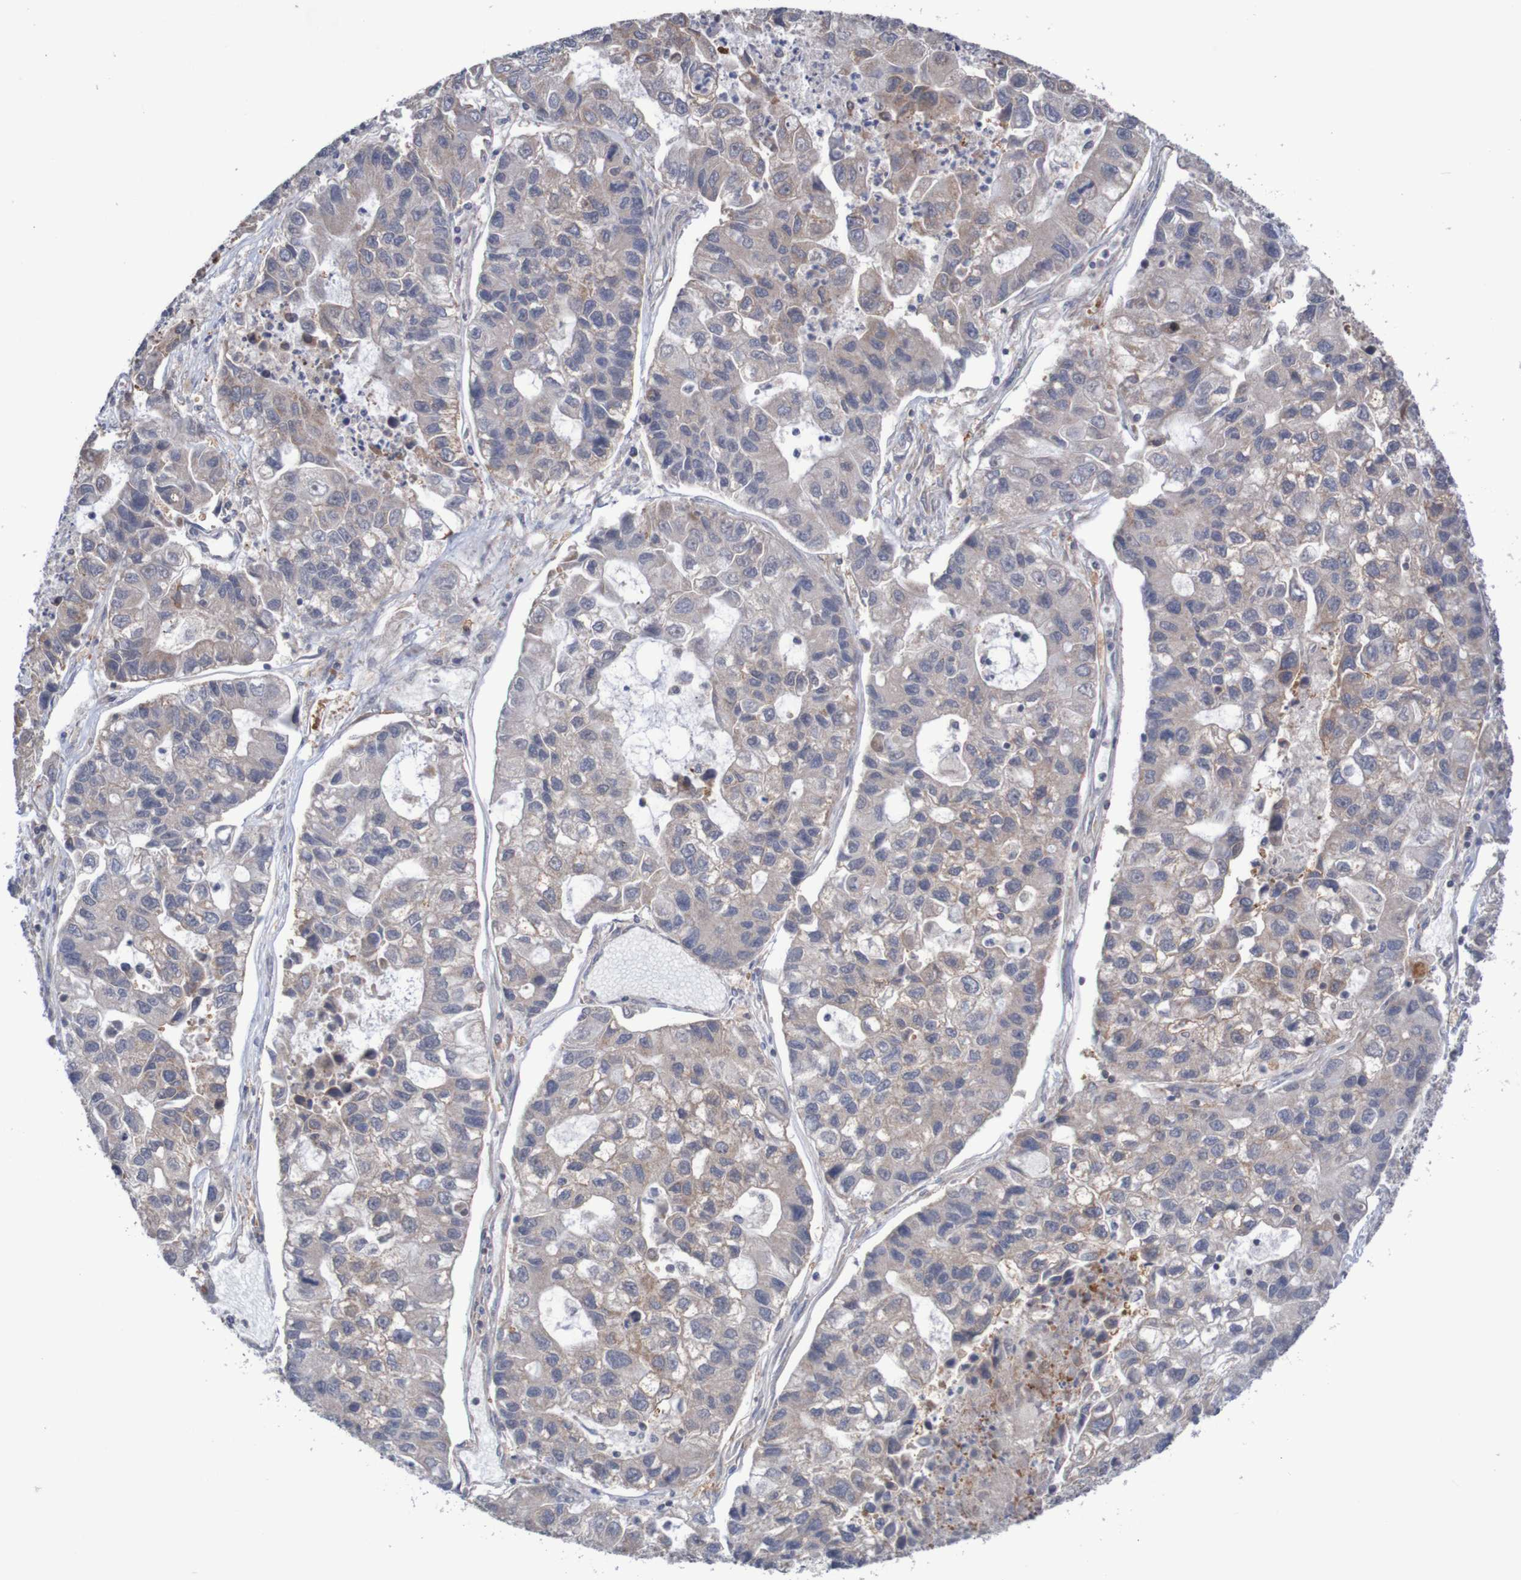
{"staining": {"intensity": "weak", "quantity": ">75%", "location": "cytoplasmic/membranous"}, "tissue": "lung cancer", "cell_type": "Tumor cells", "image_type": "cancer", "snomed": [{"axis": "morphology", "description": "Adenocarcinoma, NOS"}, {"axis": "topography", "description": "Lung"}], "caption": "Lung cancer stained with a brown dye reveals weak cytoplasmic/membranous positive expression in about >75% of tumor cells.", "gene": "C3orf18", "patient": {"sex": "female", "age": 51}}